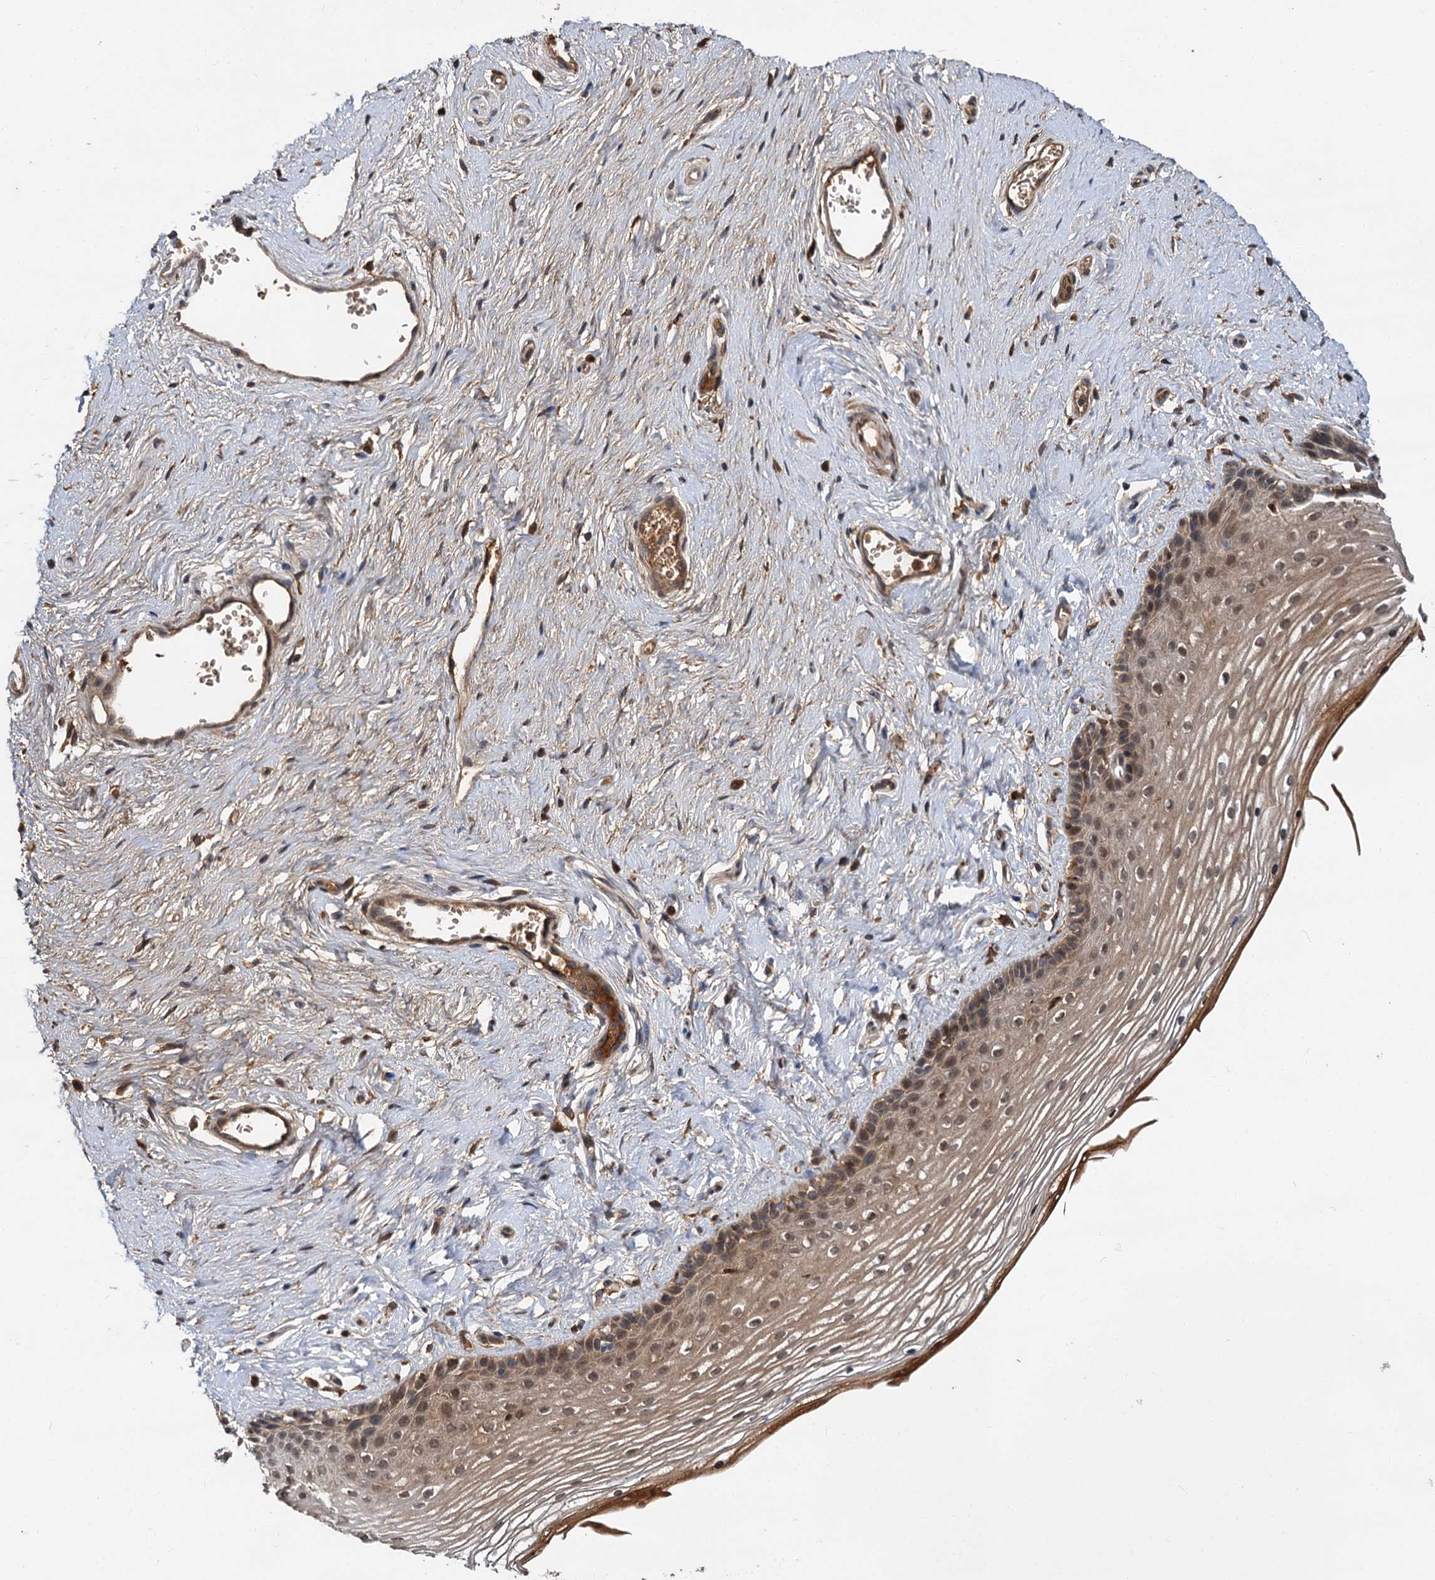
{"staining": {"intensity": "moderate", "quantity": "25%-75%", "location": "cytoplasmic/membranous,nuclear"}, "tissue": "vagina", "cell_type": "Squamous epithelial cells", "image_type": "normal", "snomed": [{"axis": "morphology", "description": "Normal tissue, NOS"}, {"axis": "topography", "description": "Vagina"}], "caption": "Moderate cytoplasmic/membranous,nuclear positivity is appreciated in about 25%-75% of squamous epithelial cells in unremarkable vagina. The staining was performed using DAB, with brown indicating positive protein expression. Nuclei are stained blue with hematoxylin.", "gene": "MBD6", "patient": {"sex": "female", "age": 46}}